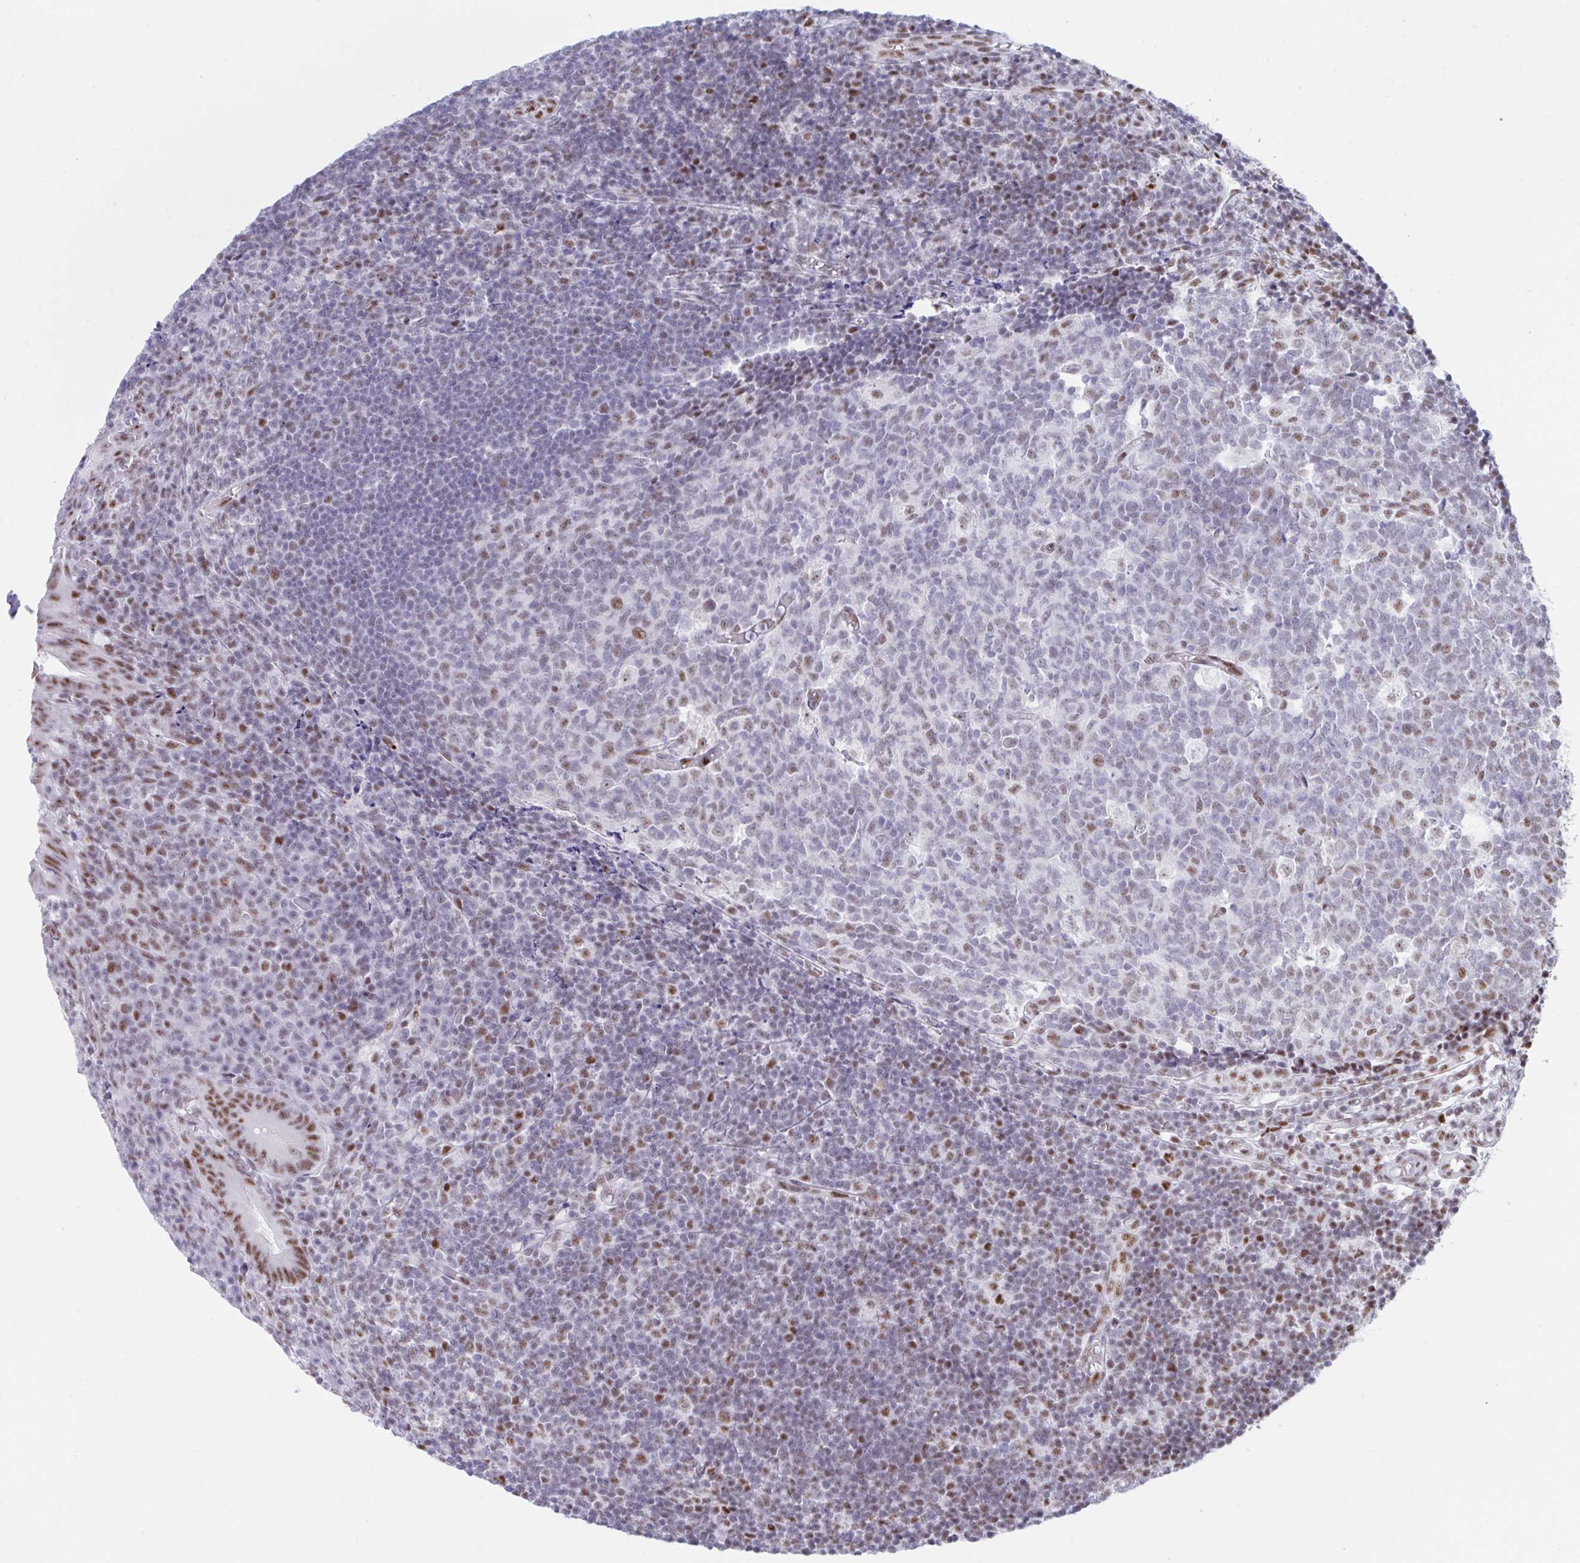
{"staining": {"intensity": "strong", "quantity": ">75%", "location": "nuclear"}, "tissue": "appendix", "cell_type": "Glandular cells", "image_type": "normal", "snomed": [{"axis": "morphology", "description": "Normal tissue, NOS"}, {"axis": "topography", "description": "Appendix"}], "caption": "Appendix stained for a protein displays strong nuclear positivity in glandular cells.", "gene": "IKZF2", "patient": {"sex": "male", "age": 18}}